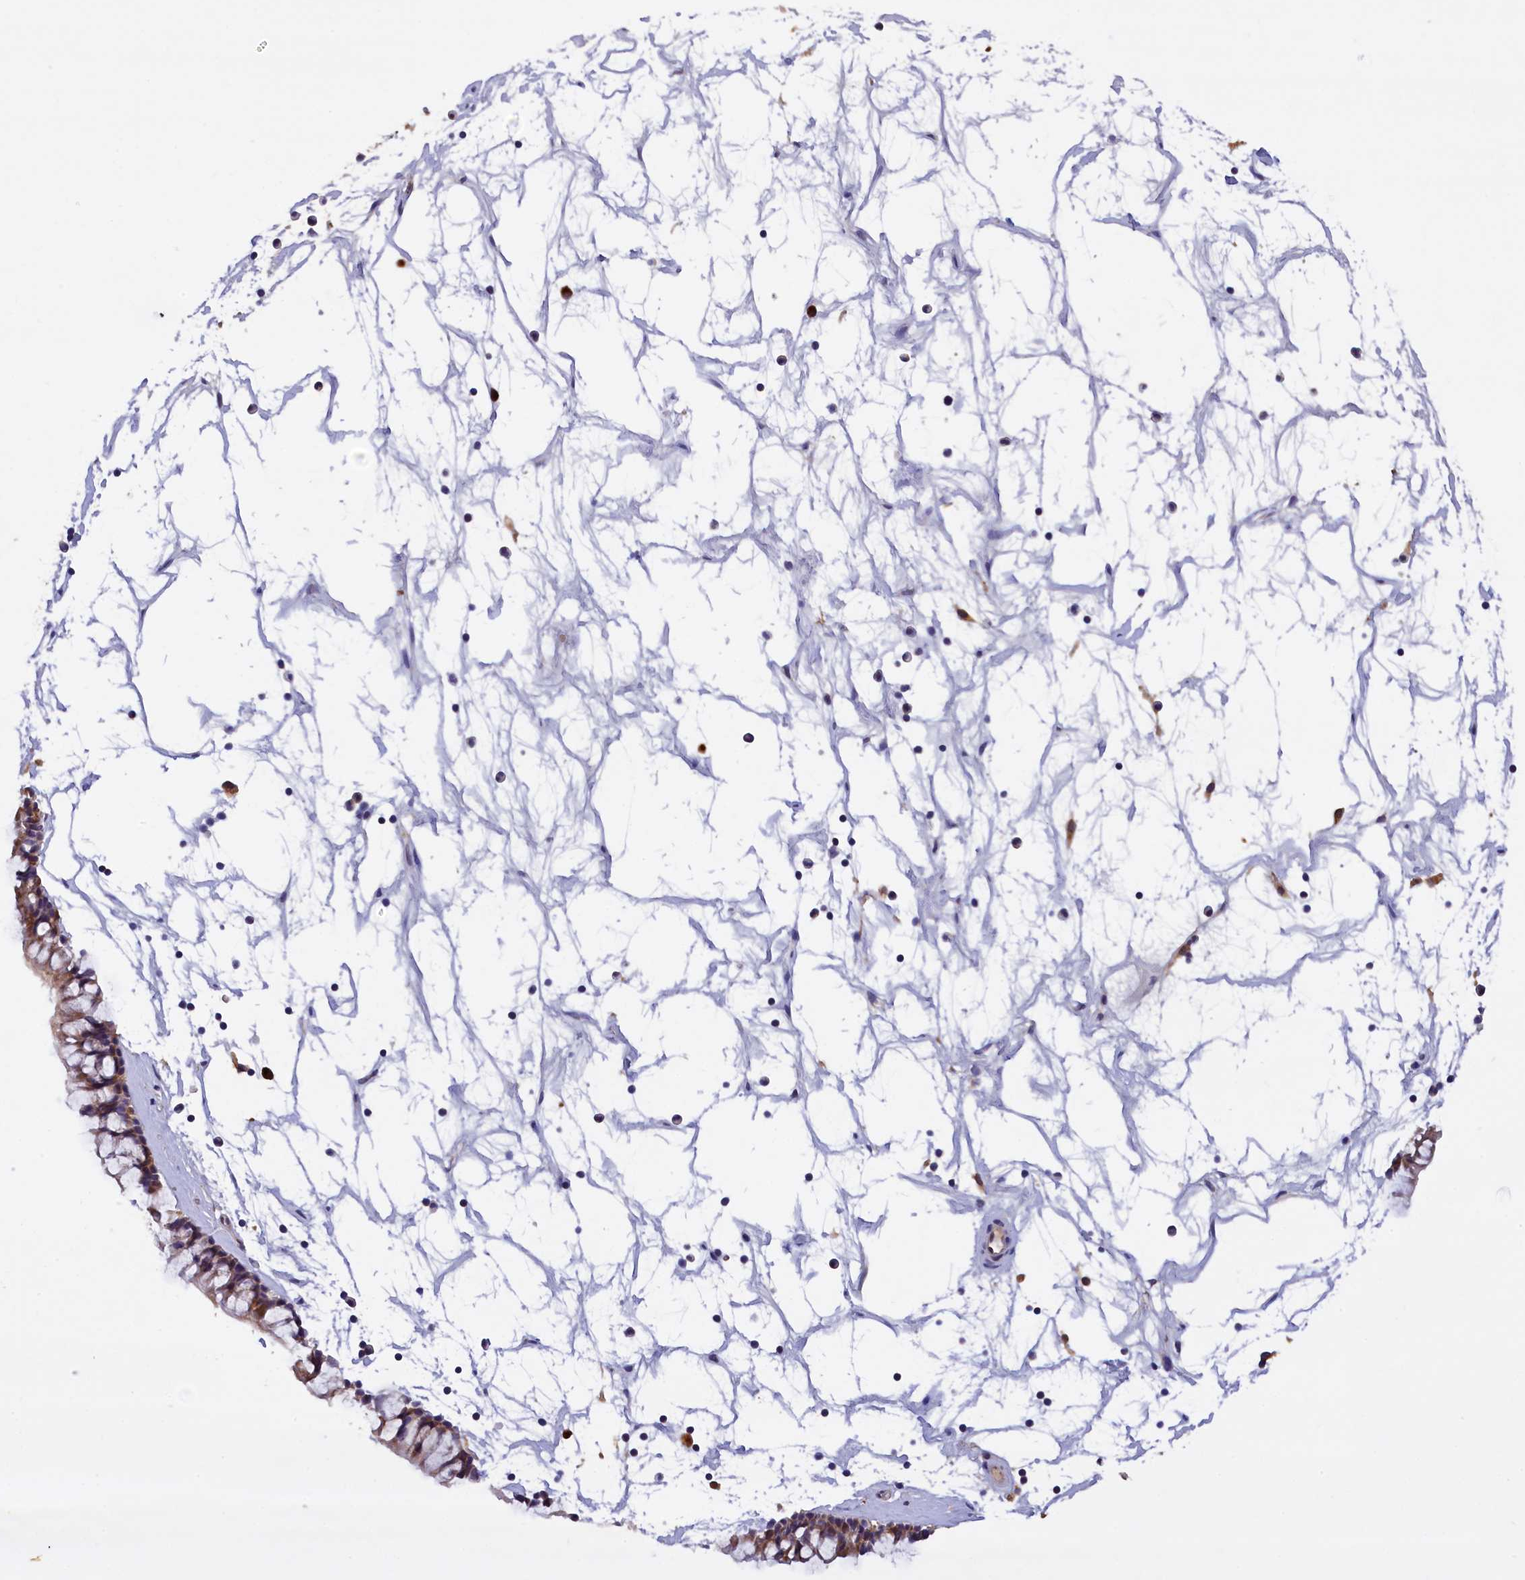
{"staining": {"intensity": "moderate", "quantity": ">75%", "location": "cytoplasmic/membranous"}, "tissue": "nasopharynx", "cell_type": "Respiratory epithelial cells", "image_type": "normal", "snomed": [{"axis": "morphology", "description": "Normal tissue, NOS"}, {"axis": "topography", "description": "Nasopharynx"}], "caption": "This photomicrograph exhibits immunohistochemistry staining of normal nasopharynx, with medium moderate cytoplasmic/membranous positivity in about >75% of respiratory epithelial cells.", "gene": "NAIP", "patient": {"sex": "male", "age": 64}}